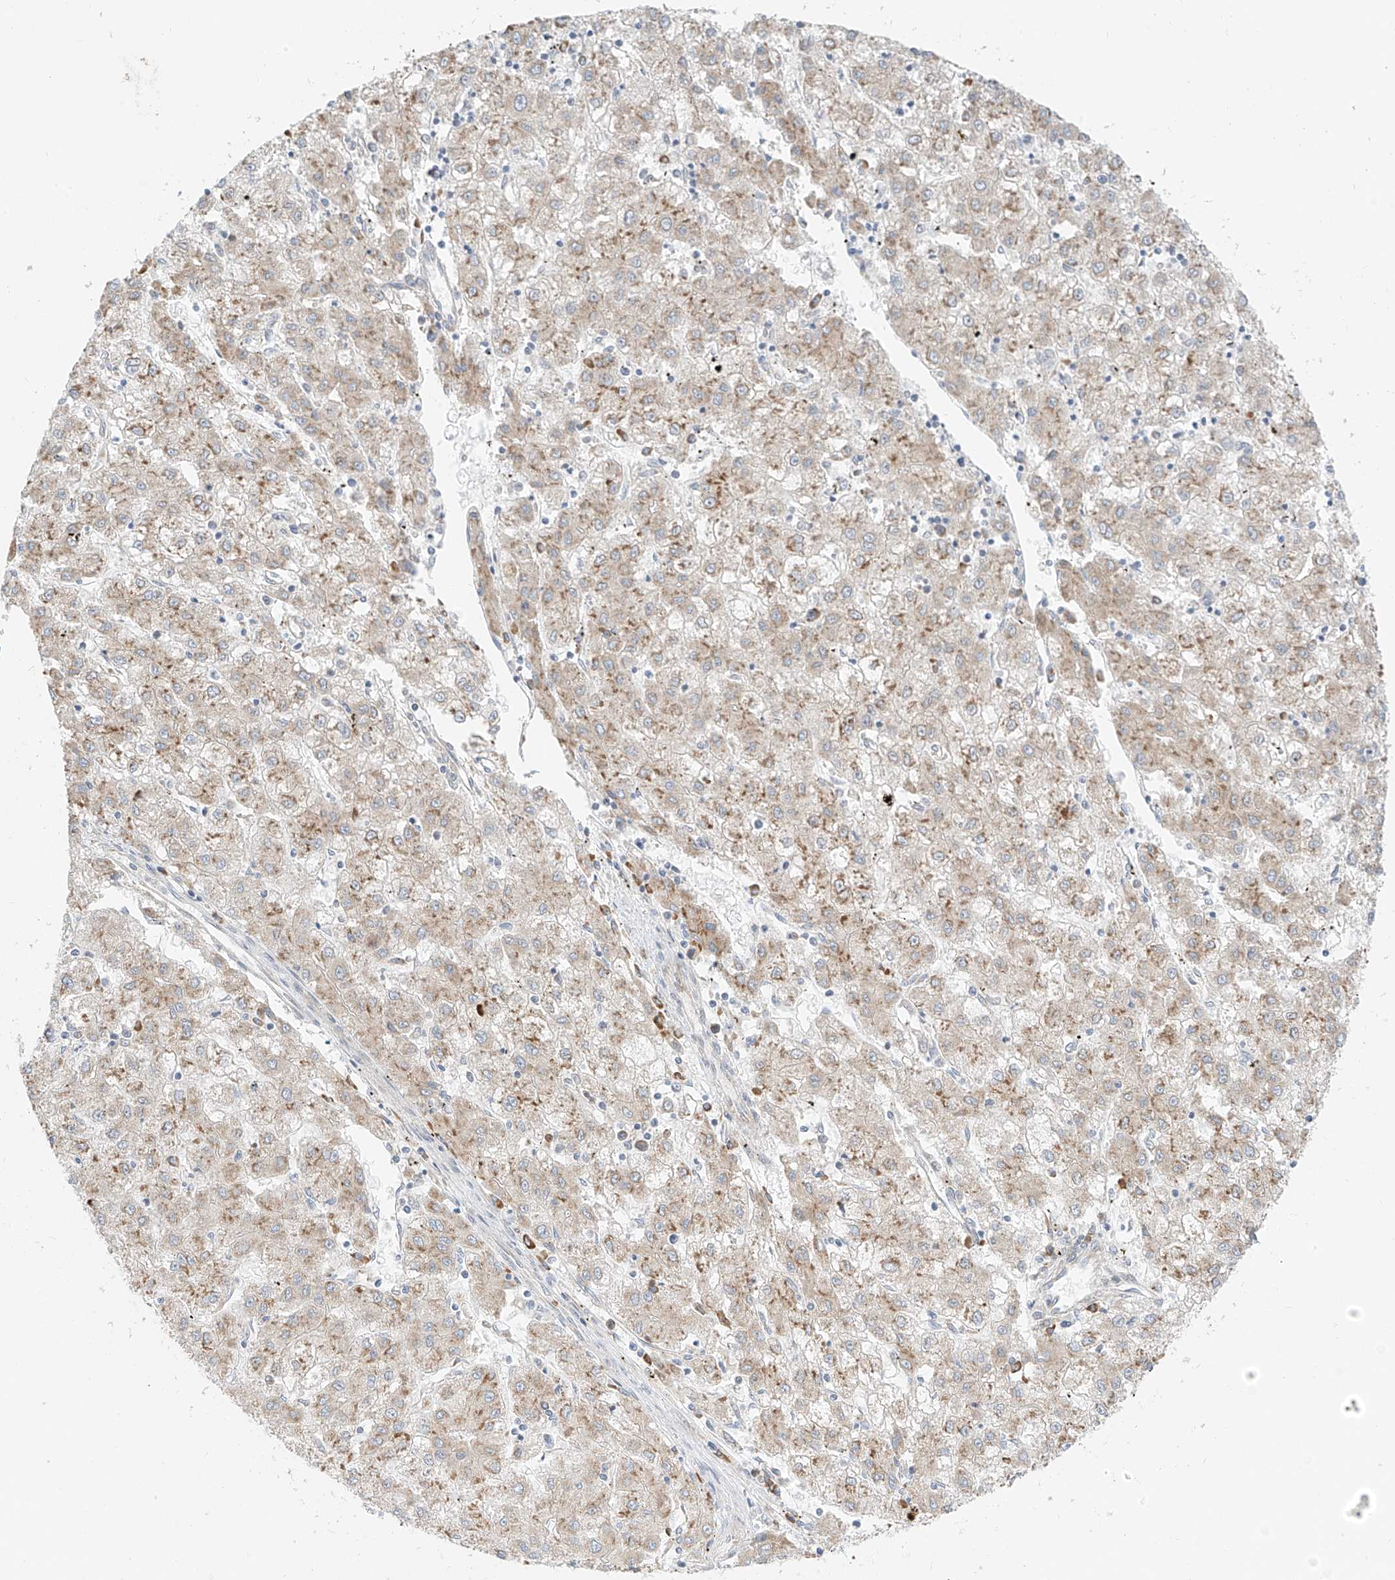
{"staining": {"intensity": "moderate", "quantity": "25%-75%", "location": "cytoplasmic/membranous"}, "tissue": "liver cancer", "cell_type": "Tumor cells", "image_type": "cancer", "snomed": [{"axis": "morphology", "description": "Carcinoma, Hepatocellular, NOS"}, {"axis": "topography", "description": "Liver"}], "caption": "Immunohistochemical staining of liver hepatocellular carcinoma exhibits medium levels of moderate cytoplasmic/membranous staining in about 25%-75% of tumor cells. The staining is performed using DAB (3,3'-diaminobenzidine) brown chromogen to label protein expression. The nuclei are counter-stained blue using hematoxylin.", "gene": "STT3A", "patient": {"sex": "male", "age": 72}}